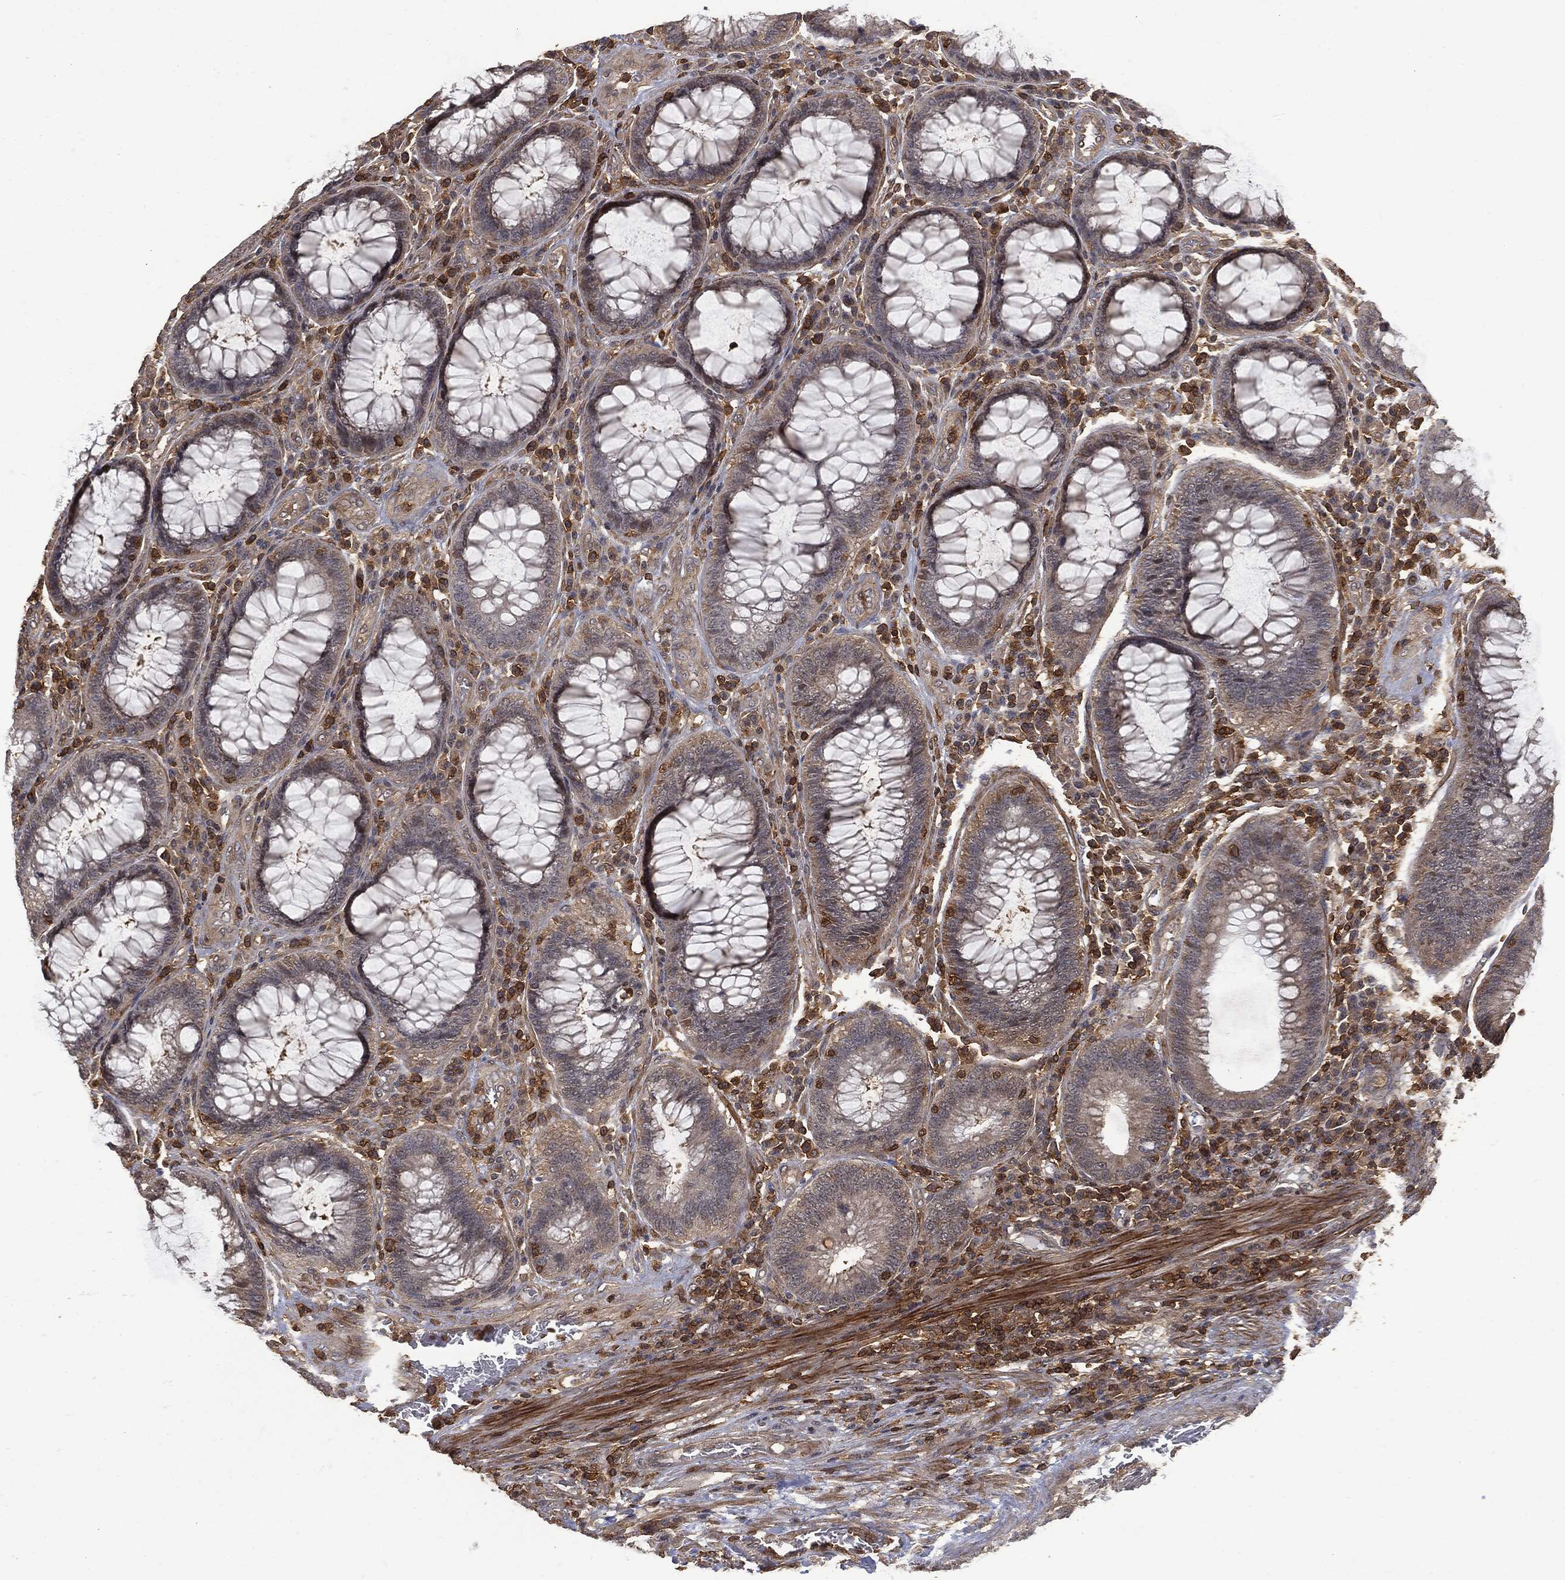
{"staining": {"intensity": "negative", "quantity": "none", "location": "none"}, "tissue": "colorectal cancer", "cell_type": "Tumor cells", "image_type": "cancer", "snomed": [{"axis": "morphology", "description": "Adenocarcinoma, NOS"}, {"axis": "topography", "description": "Colon"}], "caption": "High power microscopy histopathology image of an immunohistochemistry image of adenocarcinoma (colorectal), revealing no significant staining in tumor cells.", "gene": "PSMB10", "patient": {"sex": "female", "age": 67}}